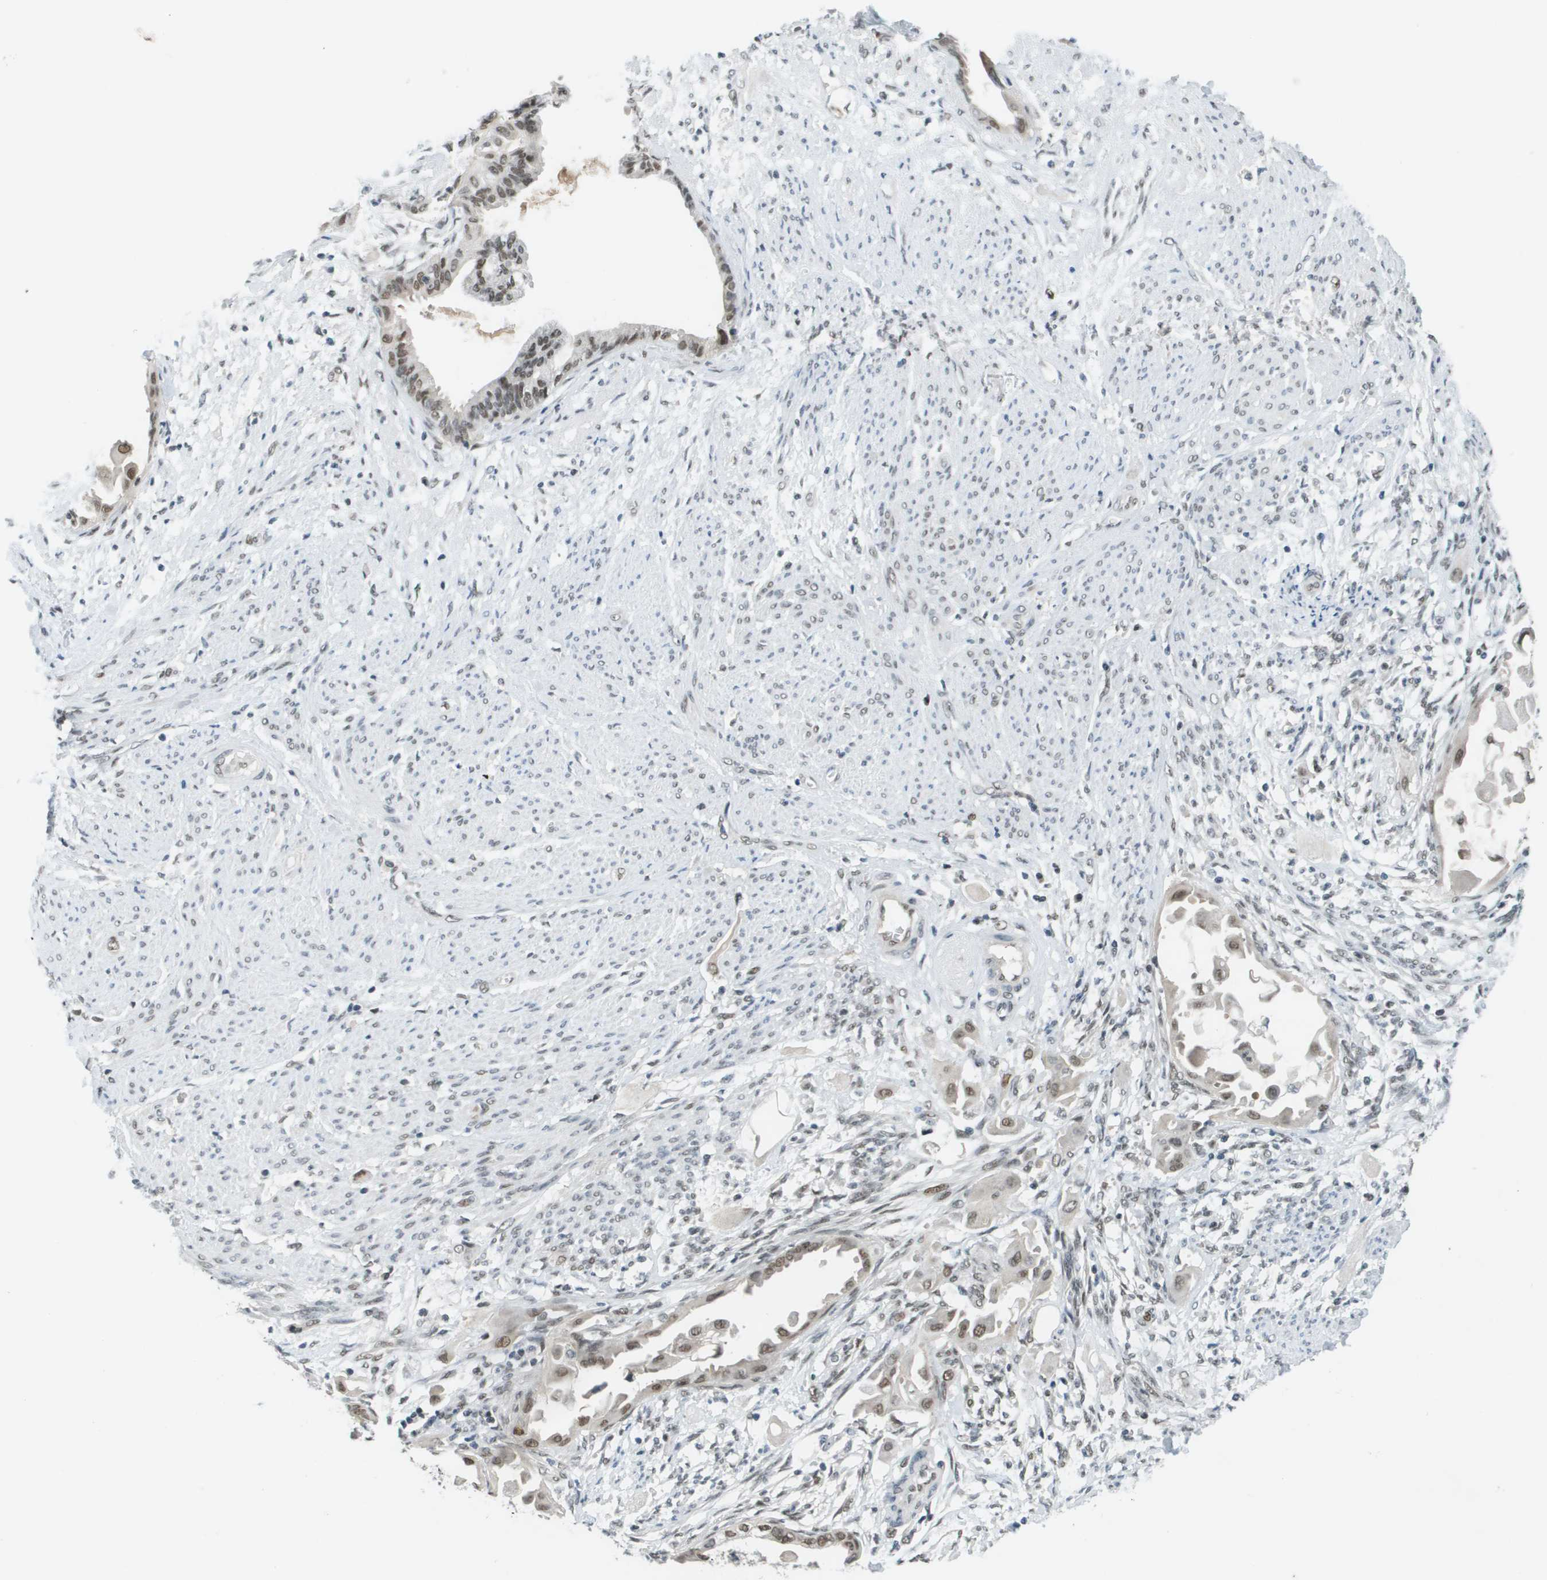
{"staining": {"intensity": "moderate", "quantity": ">75%", "location": "nuclear"}, "tissue": "cervical cancer", "cell_type": "Tumor cells", "image_type": "cancer", "snomed": [{"axis": "morphology", "description": "Normal tissue, NOS"}, {"axis": "morphology", "description": "Adenocarcinoma, NOS"}, {"axis": "topography", "description": "Cervix"}, {"axis": "topography", "description": "Endometrium"}], "caption": "Moderate nuclear protein staining is seen in approximately >75% of tumor cells in adenocarcinoma (cervical).", "gene": "CBX5", "patient": {"sex": "female", "age": 86}}